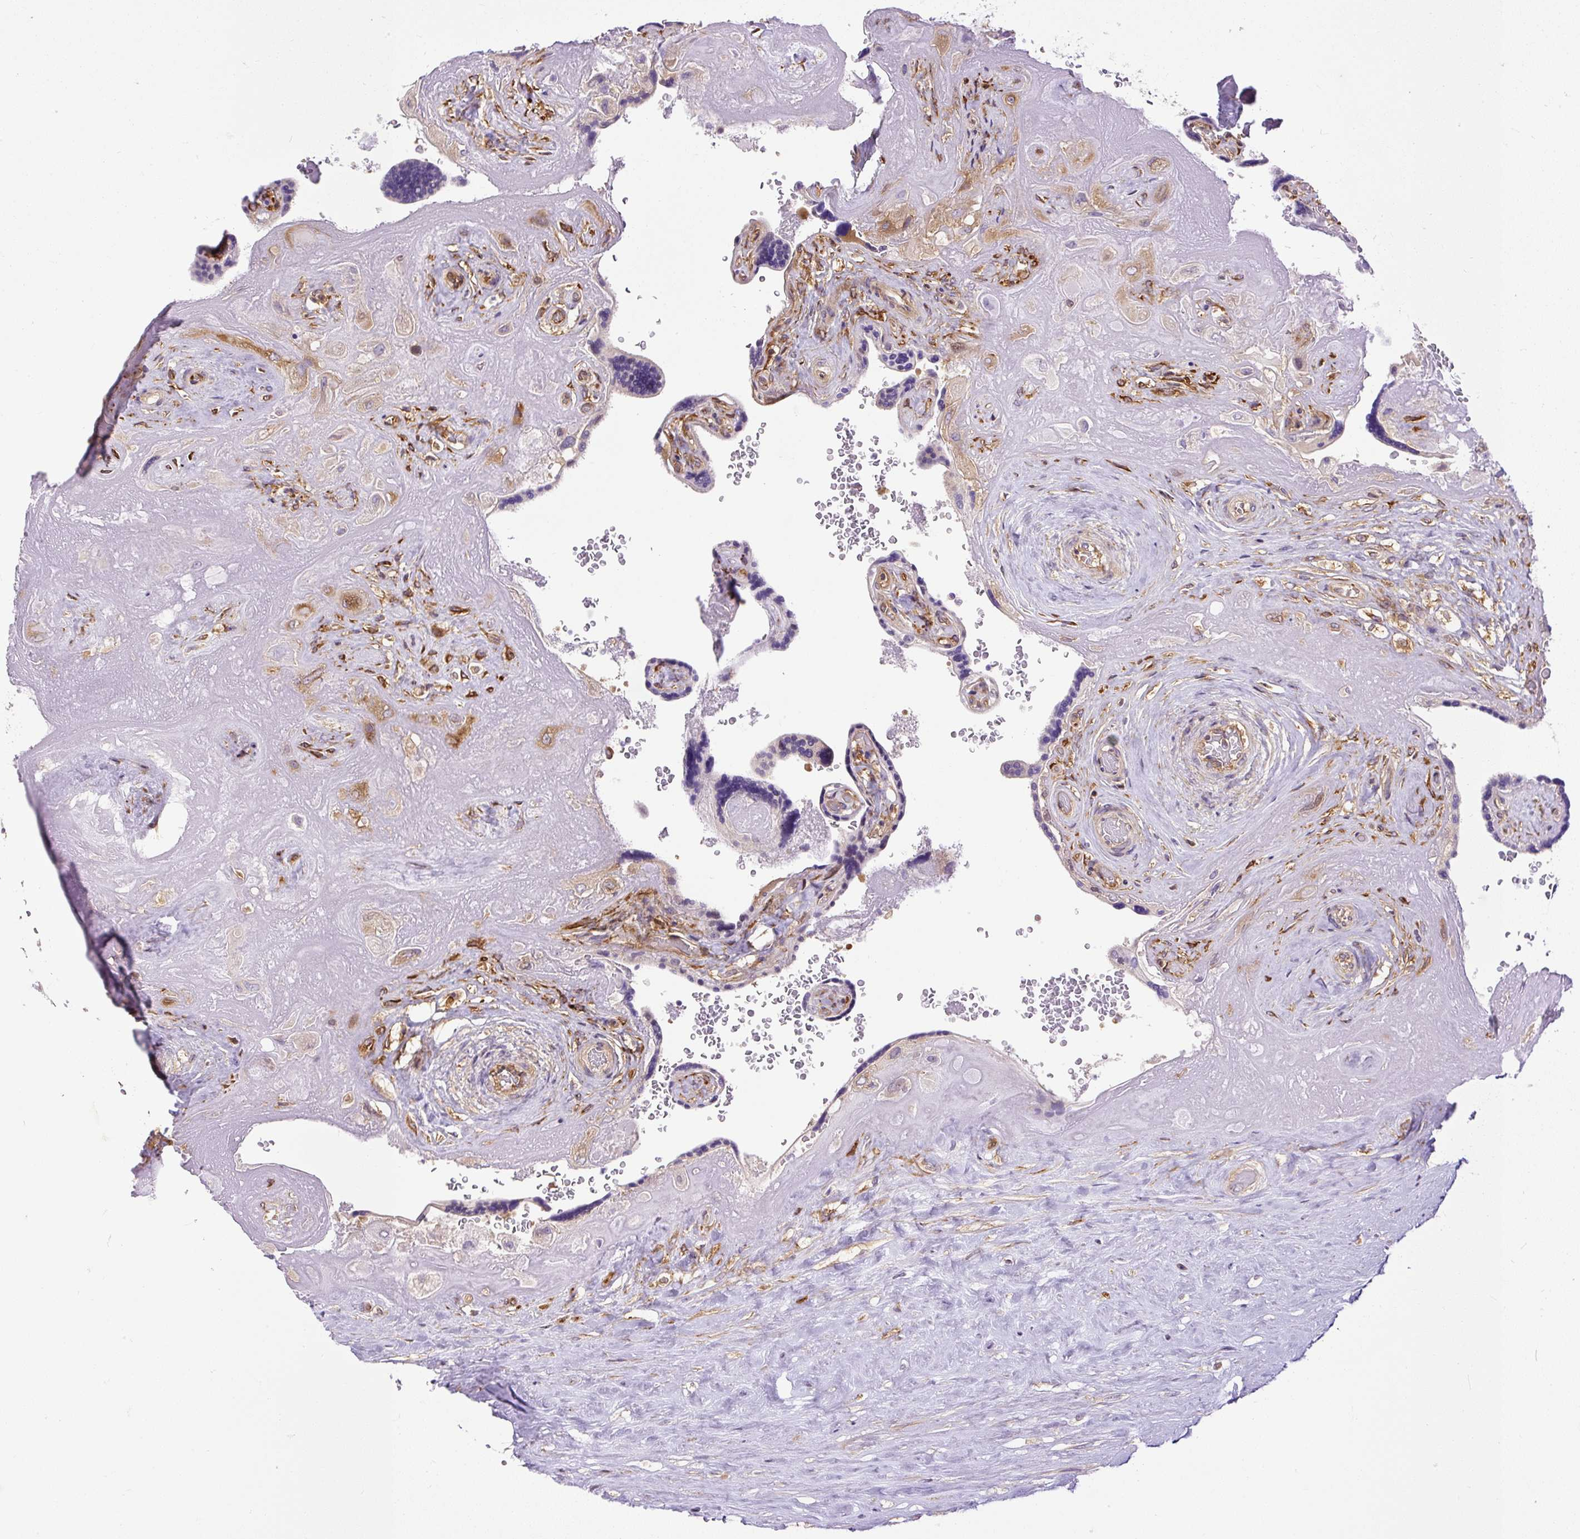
{"staining": {"intensity": "moderate", "quantity": "<25%", "location": "cytoplasmic/membranous"}, "tissue": "placenta", "cell_type": "Decidual cells", "image_type": "normal", "snomed": [{"axis": "morphology", "description": "Normal tissue, NOS"}, {"axis": "topography", "description": "Placenta"}], "caption": "Human placenta stained for a protein (brown) demonstrates moderate cytoplasmic/membranous positive staining in about <25% of decidual cells.", "gene": "MAP1S", "patient": {"sex": "female", "age": 32}}